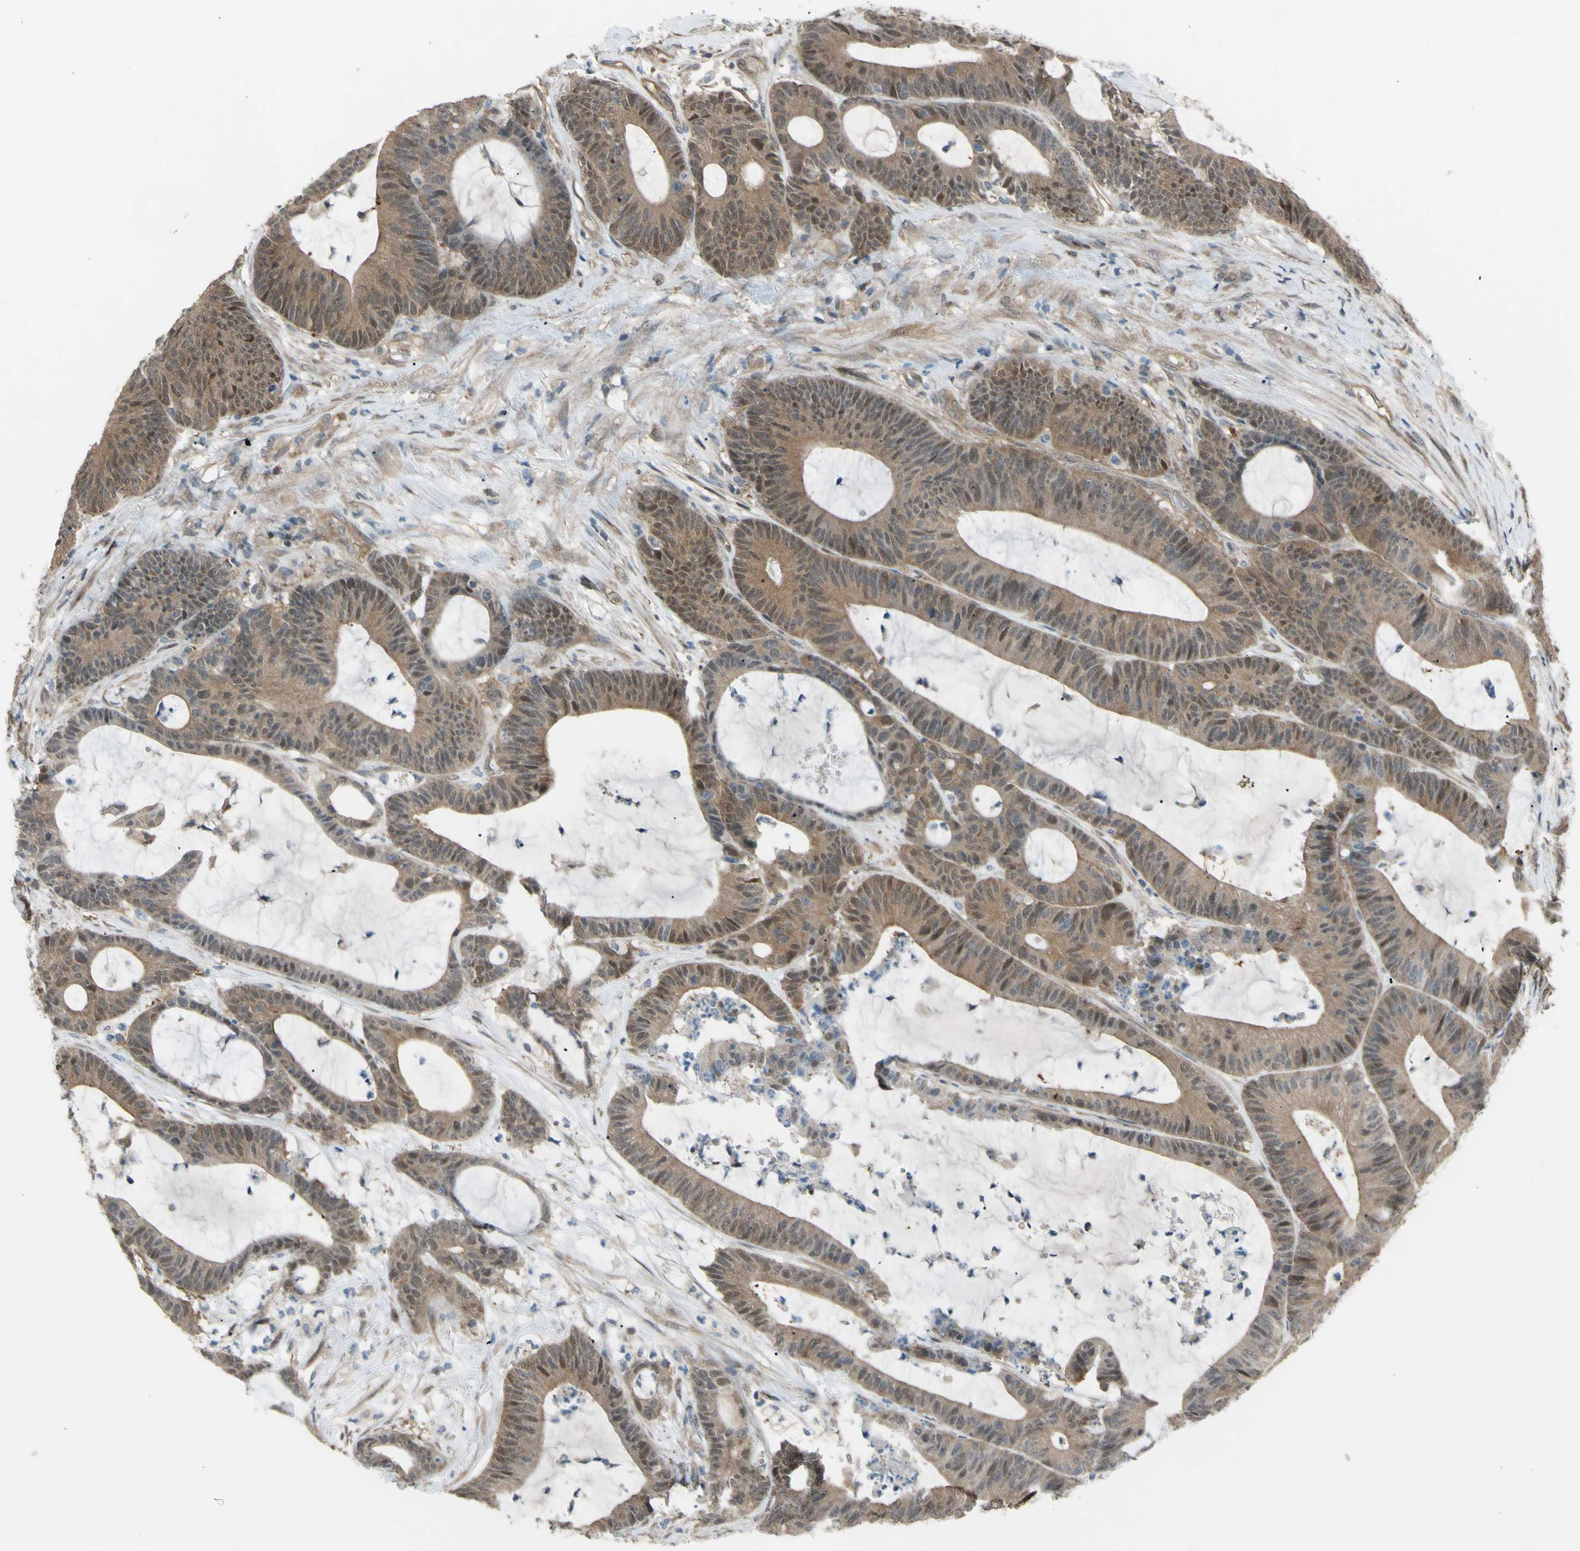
{"staining": {"intensity": "moderate", "quantity": ">75%", "location": "cytoplasmic/membranous"}, "tissue": "colorectal cancer", "cell_type": "Tumor cells", "image_type": "cancer", "snomed": [{"axis": "morphology", "description": "Adenocarcinoma, NOS"}, {"axis": "topography", "description": "Colon"}], "caption": "About >75% of tumor cells in human colorectal cancer show moderate cytoplasmic/membranous protein expression as visualized by brown immunohistochemical staining.", "gene": "YWHAQ", "patient": {"sex": "female", "age": 84}}